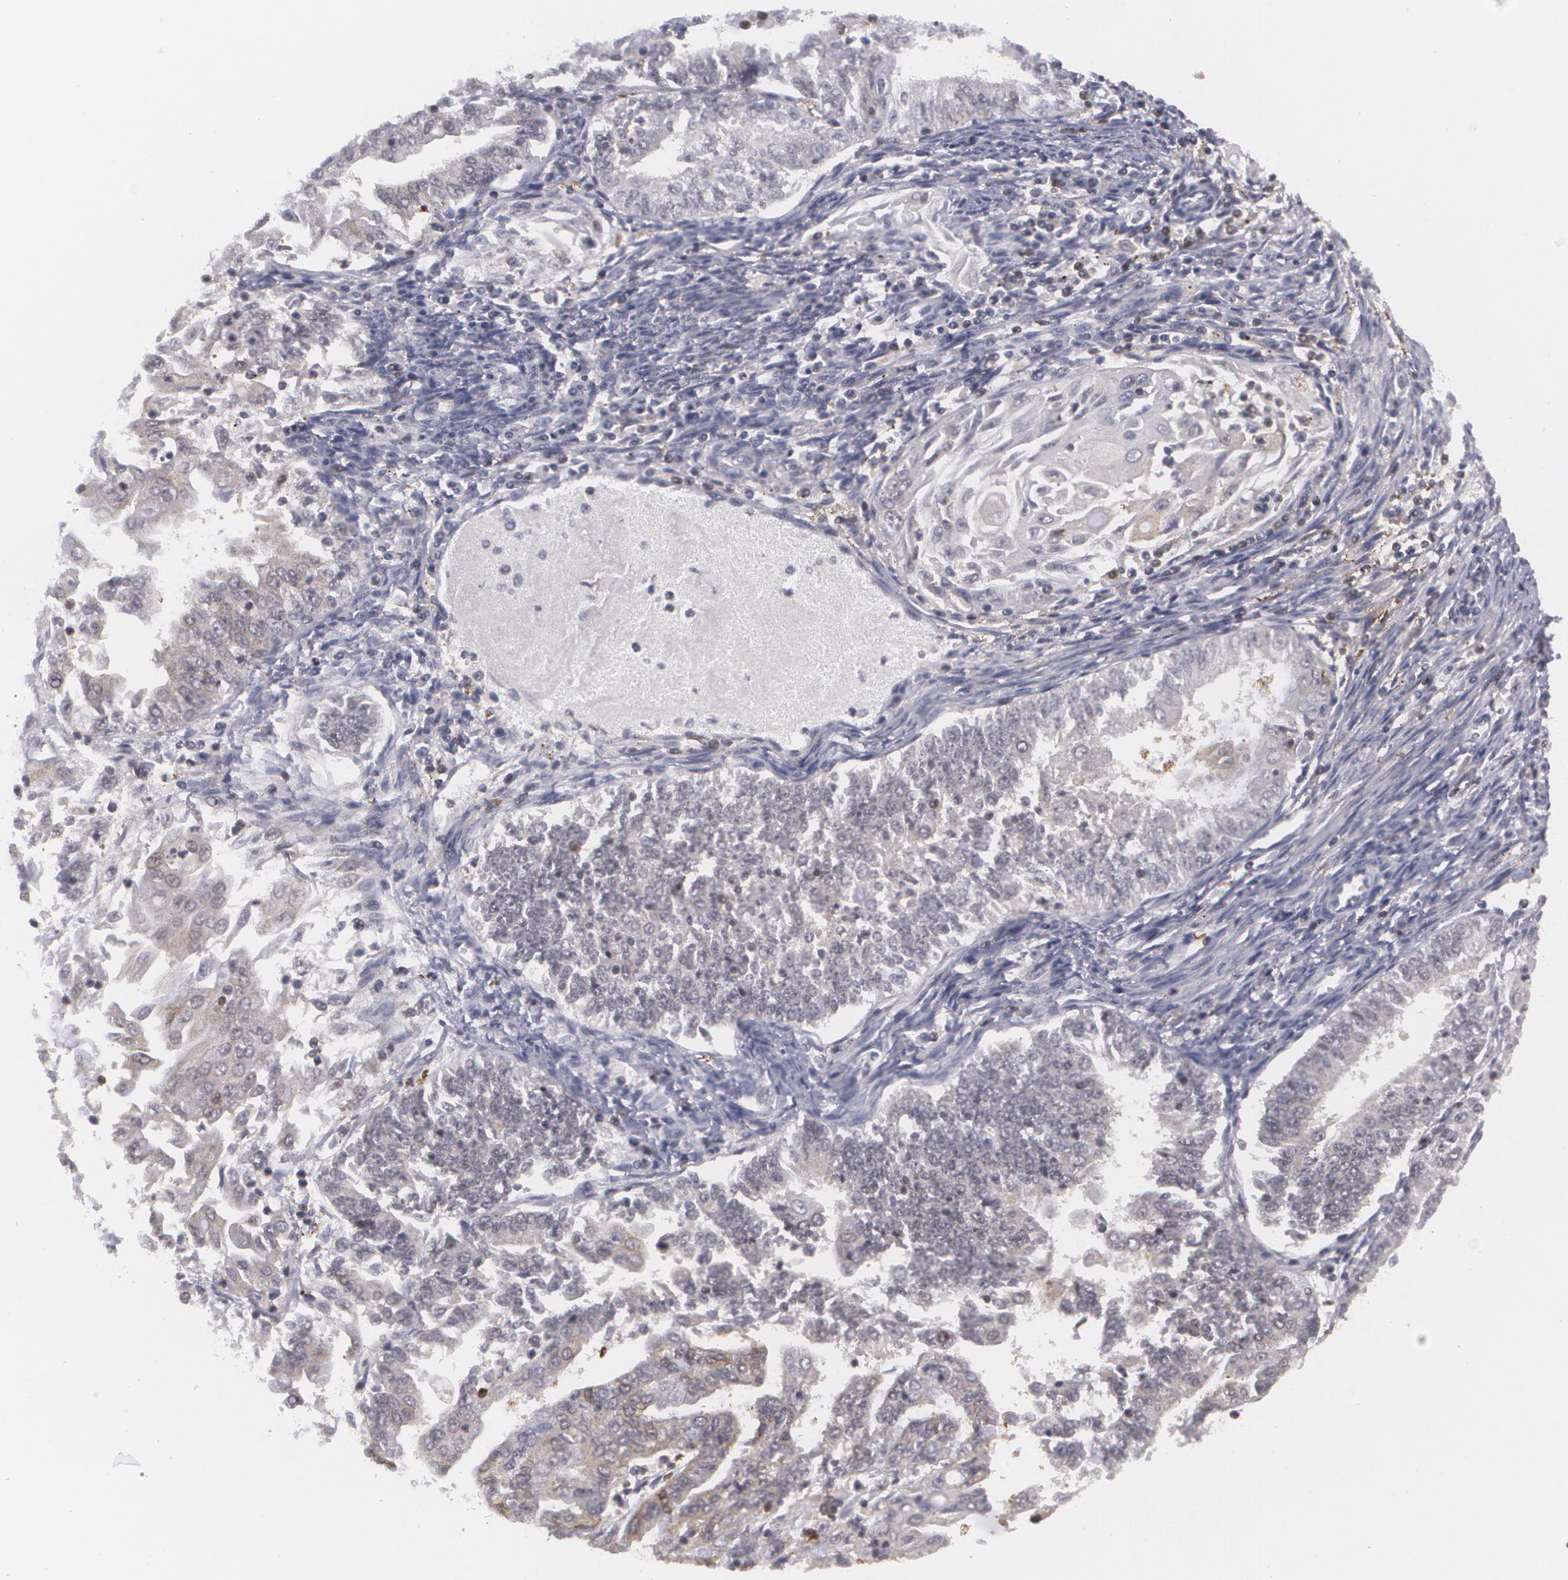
{"staining": {"intensity": "weak", "quantity": "<25%", "location": "cytoplasmic/membranous"}, "tissue": "endometrial cancer", "cell_type": "Tumor cells", "image_type": "cancer", "snomed": [{"axis": "morphology", "description": "Adenocarcinoma, NOS"}, {"axis": "topography", "description": "Endometrium"}], "caption": "Tumor cells show no significant expression in endometrial cancer (adenocarcinoma).", "gene": "BIN1", "patient": {"sex": "female", "age": 75}}